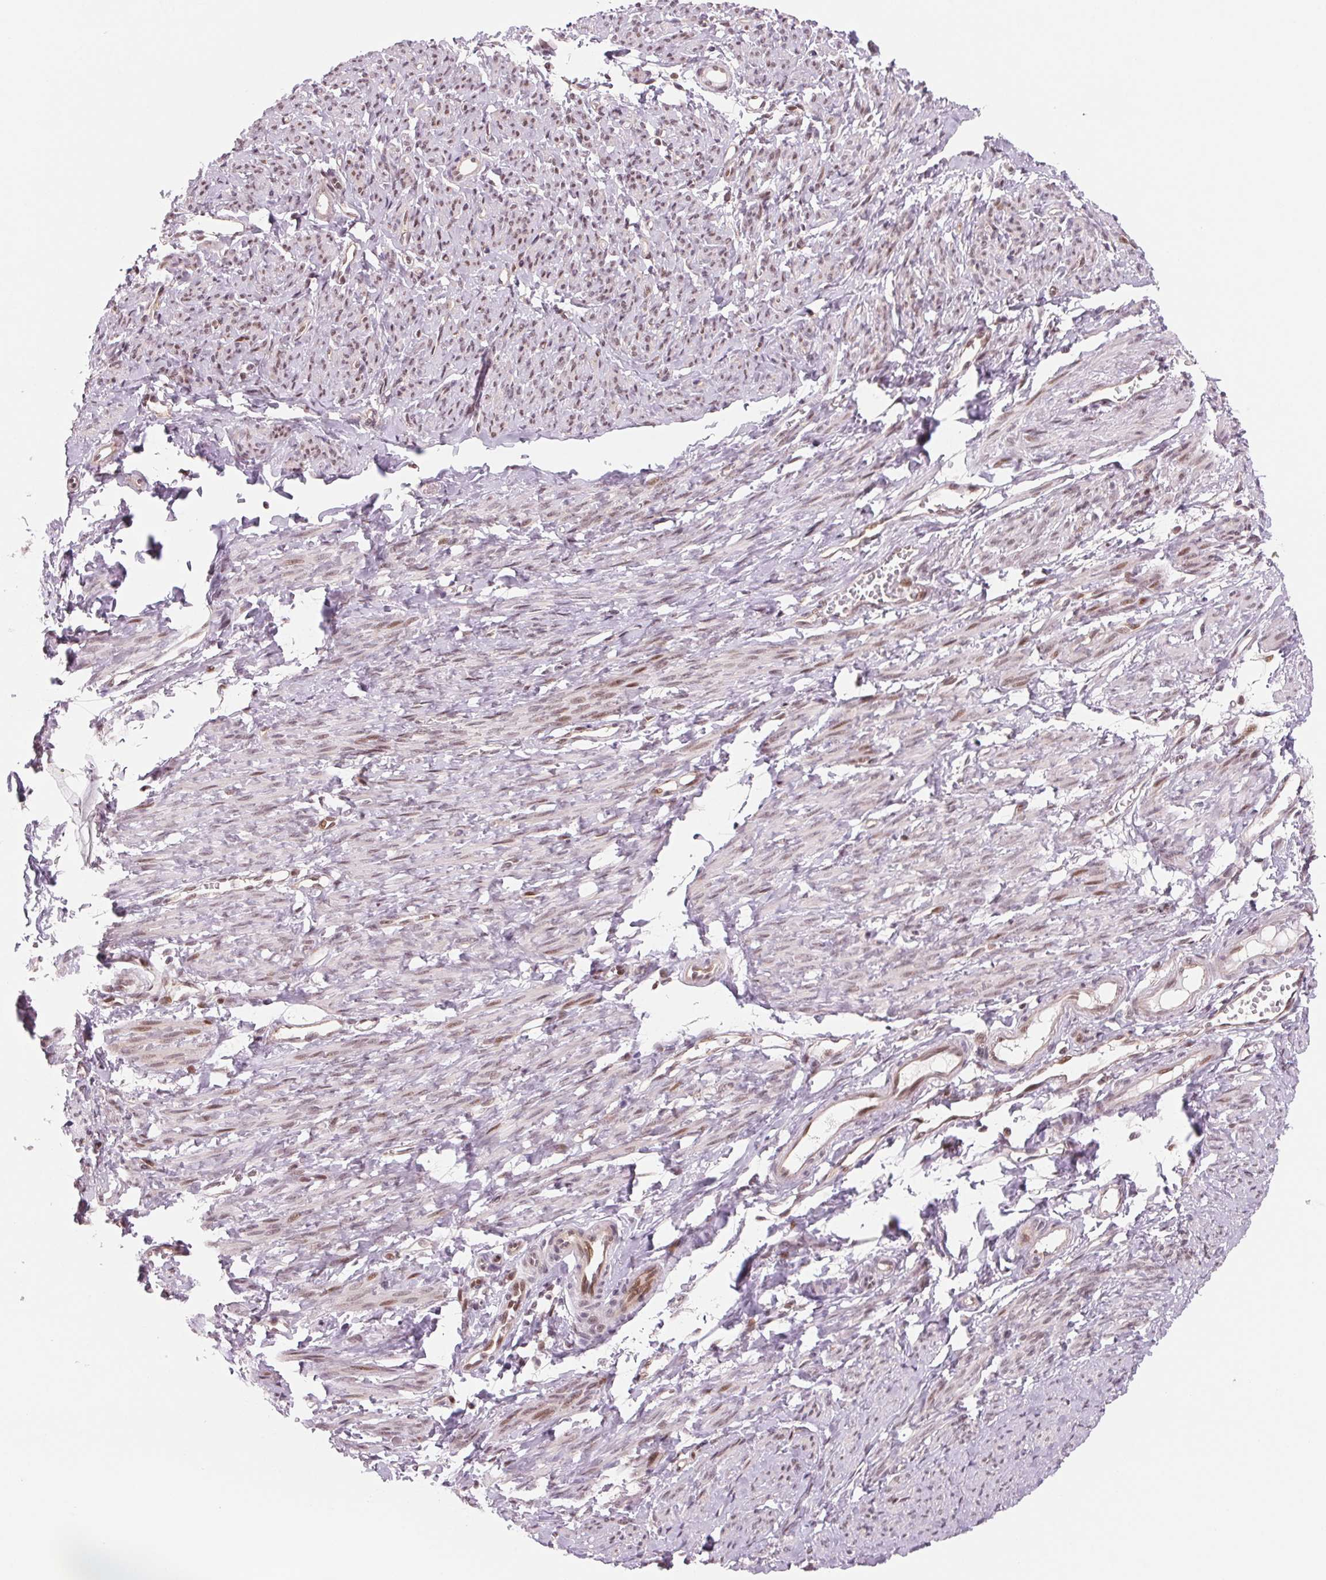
{"staining": {"intensity": "moderate", "quantity": ">75%", "location": "nuclear"}, "tissue": "smooth muscle", "cell_type": "Smooth muscle cells", "image_type": "normal", "snomed": [{"axis": "morphology", "description": "Normal tissue, NOS"}, {"axis": "topography", "description": "Smooth muscle"}], "caption": "Immunohistochemistry (IHC) image of normal smooth muscle stained for a protein (brown), which exhibits medium levels of moderate nuclear positivity in about >75% of smooth muscle cells.", "gene": "DNAJB6", "patient": {"sex": "female", "age": 65}}